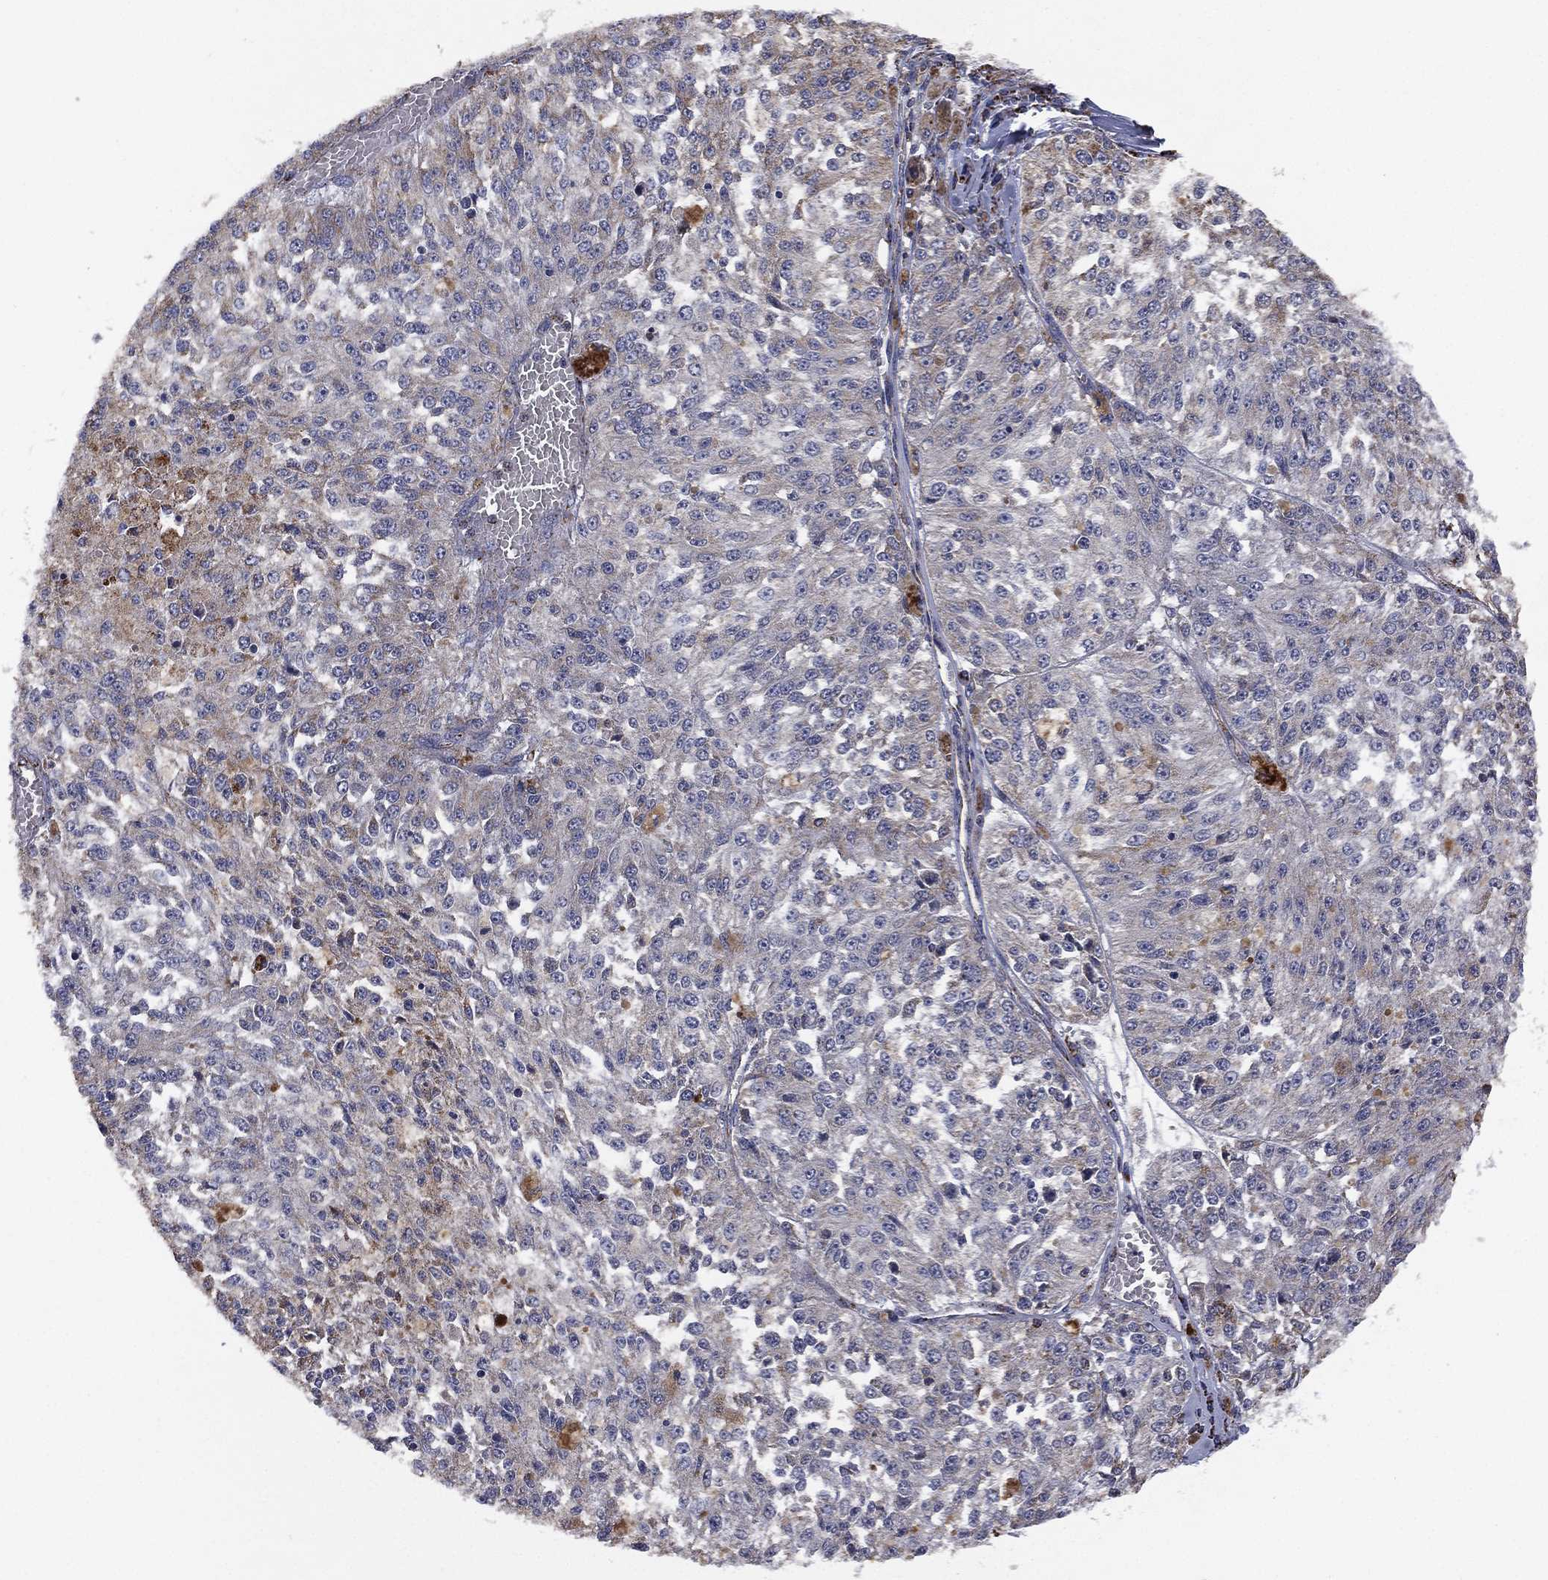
{"staining": {"intensity": "moderate", "quantity": "<25%", "location": "cytoplasmic/membranous"}, "tissue": "melanoma", "cell_type": "Tumor cells", "image_type": "cancer", "snomed": [{"axis": "morphology", "description": "Malignant melanoma, Metastatic site"}, {"axis": "topography", "description": "Lymph node"}], "caption": "Melanoma stained with IHC exhibits moderate cytoplasmic/membranous staining in about <25% of tumor cells. (DAB IHC, brown staining for protein, blue staining for nuclei).", "gene": "PPP2R5A", "patient": {"sex": "female", "age": 64}}